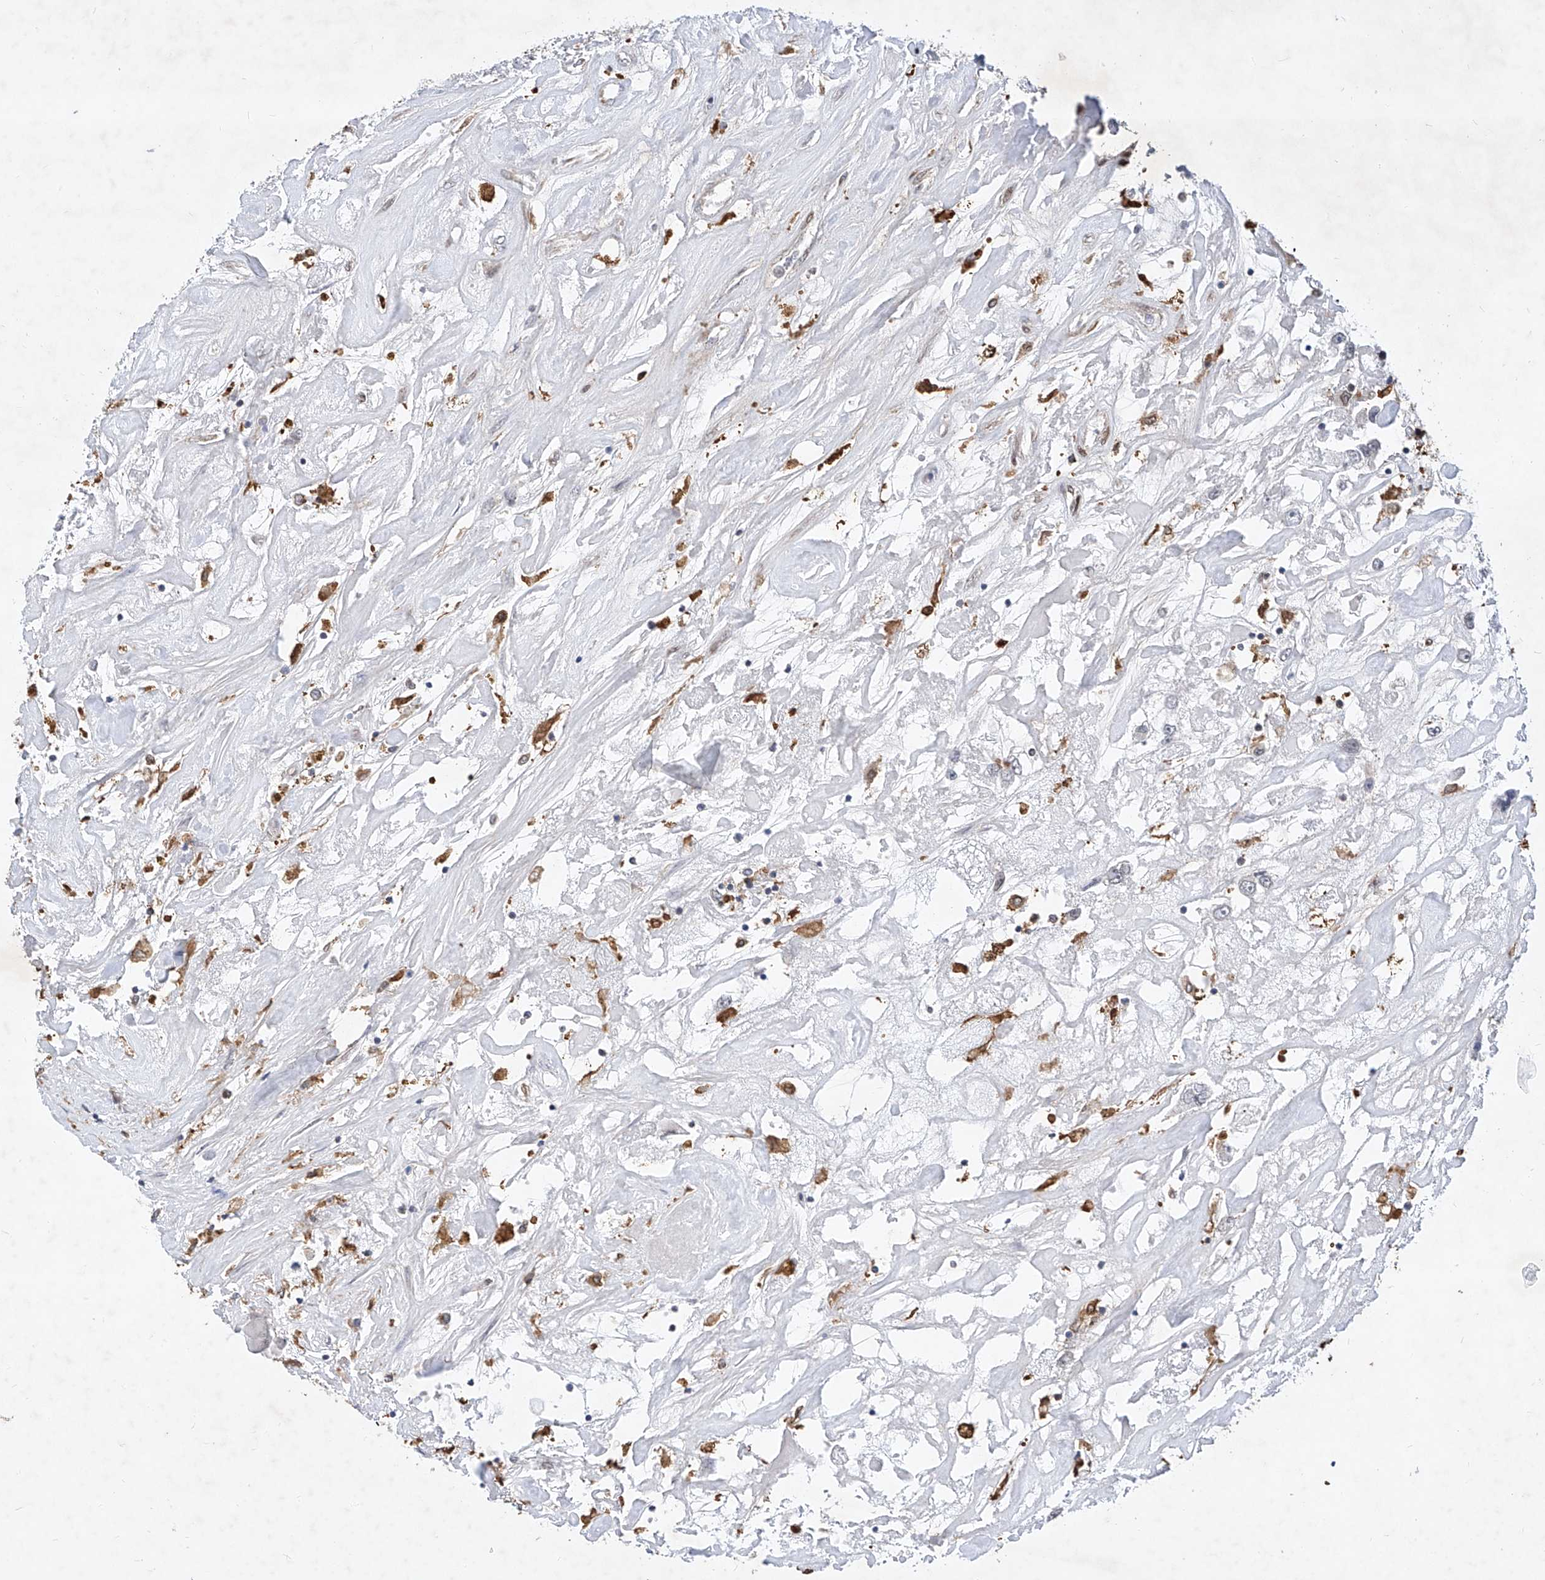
{"staining": {"intensity": "negative", "quantity": "none", "location": "none"}, "tissue": "renal cancer", "cell_type": "Tumor cells", "image_type": "cancer", "snomed": [{"axis": "morphology", "description": "Adenocarcinoma, NOS"}, {"axis": "topography", "description": "Kidney"}], "caption": "Immunohistochemistry (IHC) of human adenocarcinoma (renal) shows no positivity in tumor cells.", "gene": "MX2", "patient": {"sex": "female", "age": 52}}